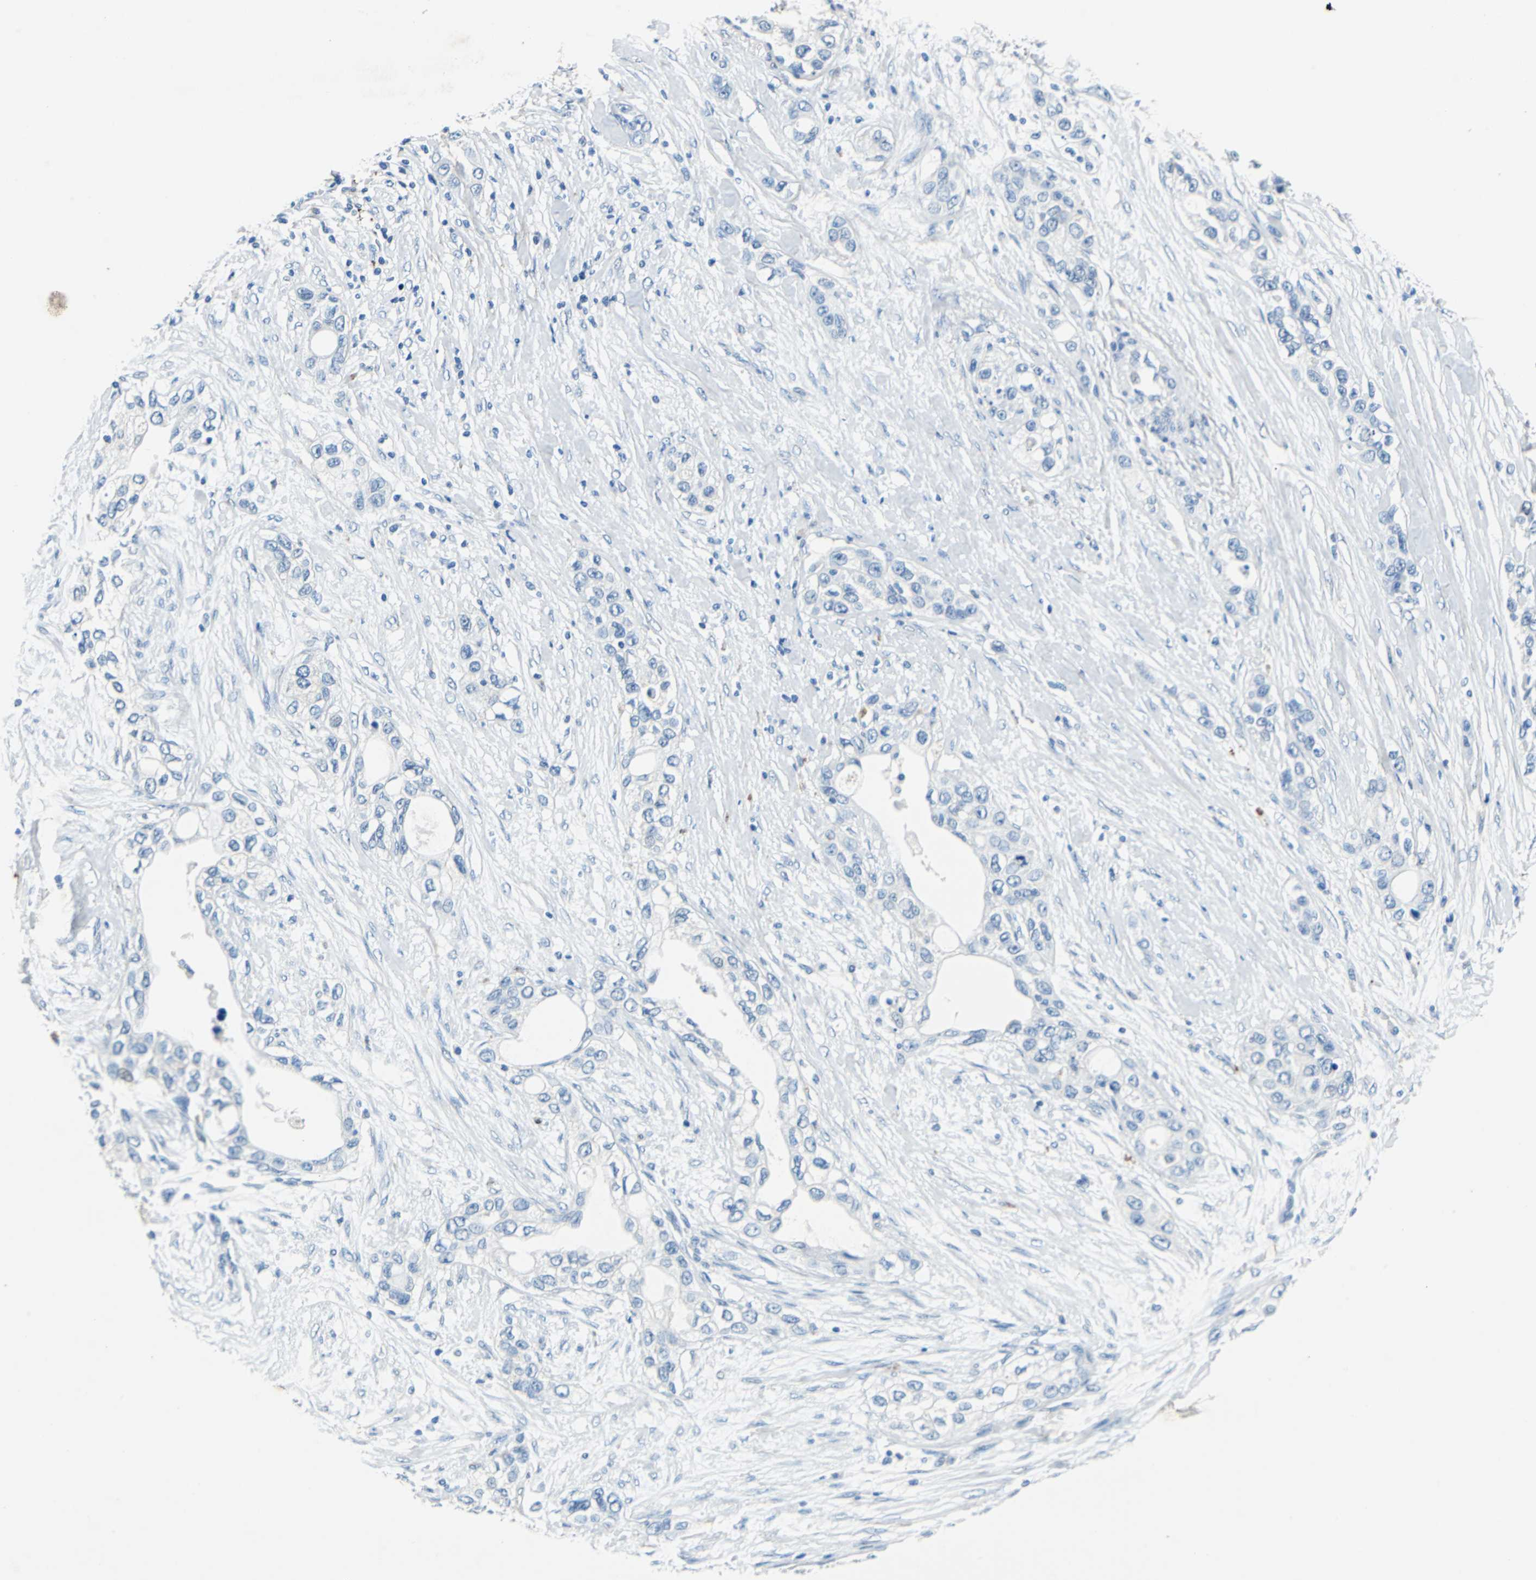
{"staining": {"intensity": "negative", "quantity": "none", "location": "none"}, "tissue": "pancreatic cancer", "cell_type": "Tumor cells", "image_type": "cancer", "snomed": [{"axis": "morphology", "description": "Adenocarcinoma, NOS"}, {"axis": "topography", "description": "Pancreas"}], "caption": "The image demonstrates no significant staining in tumor cells of adenocarcinoma (pancreatic).", "gene": "TEX264", "patient": {"sex": "female", "age": 70}}